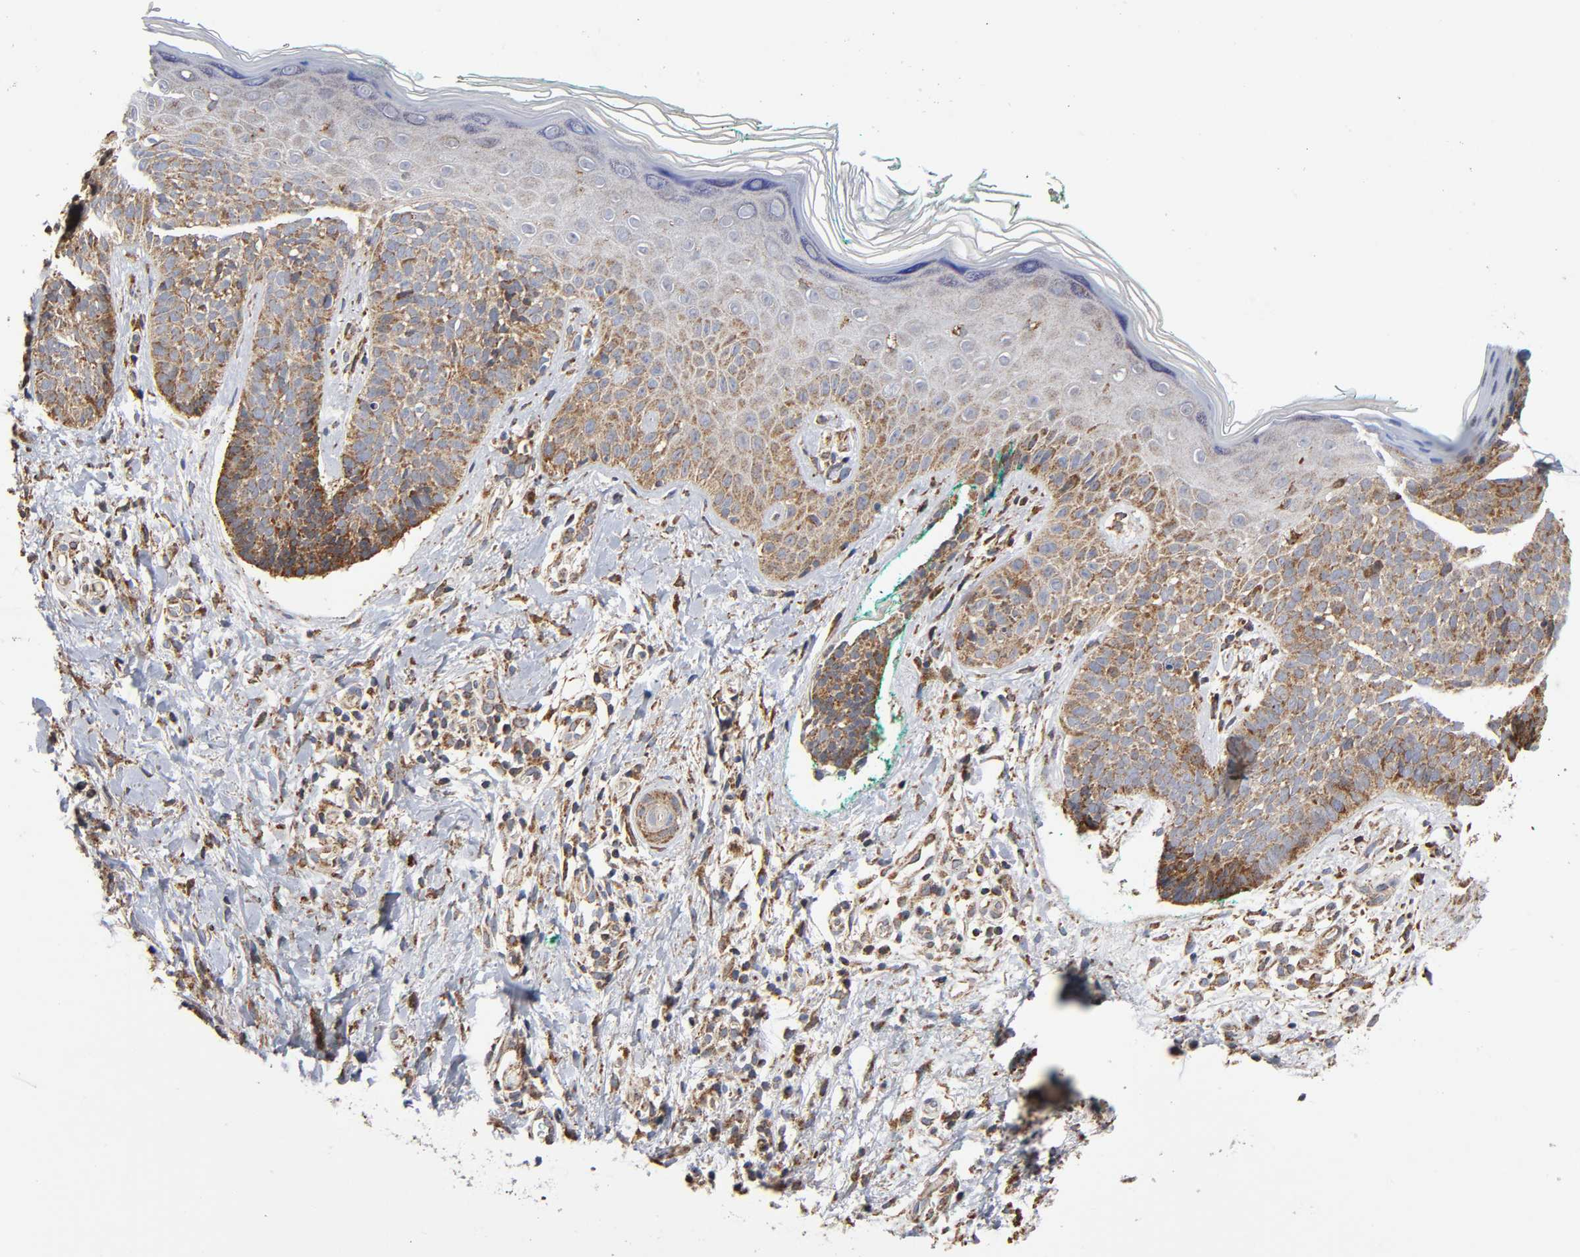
{"staining": {"intensity": "moderate", "quantity": "25%-75%", "location": "cytoplasmic/membranous"}, "tissue": "skin cancer", "cell_type": "Tumor cells", "image_type": "cancer", "snomed": [{"axis": "morphology", "description": "Basal cell carcinoma"}, {"axis": "topography", "description": "Skin"}], "caption": "Brown immunohistochemical staining in basal cell carcinoma (skin) reveals moderate cytoplasmic/membranous positivity in about 25%-75% of tumor cells. (IHC, brightfield microscopy, high magnification).", "gene": "MAP3K1", "patient": {"sex": "female", "age": 58}}